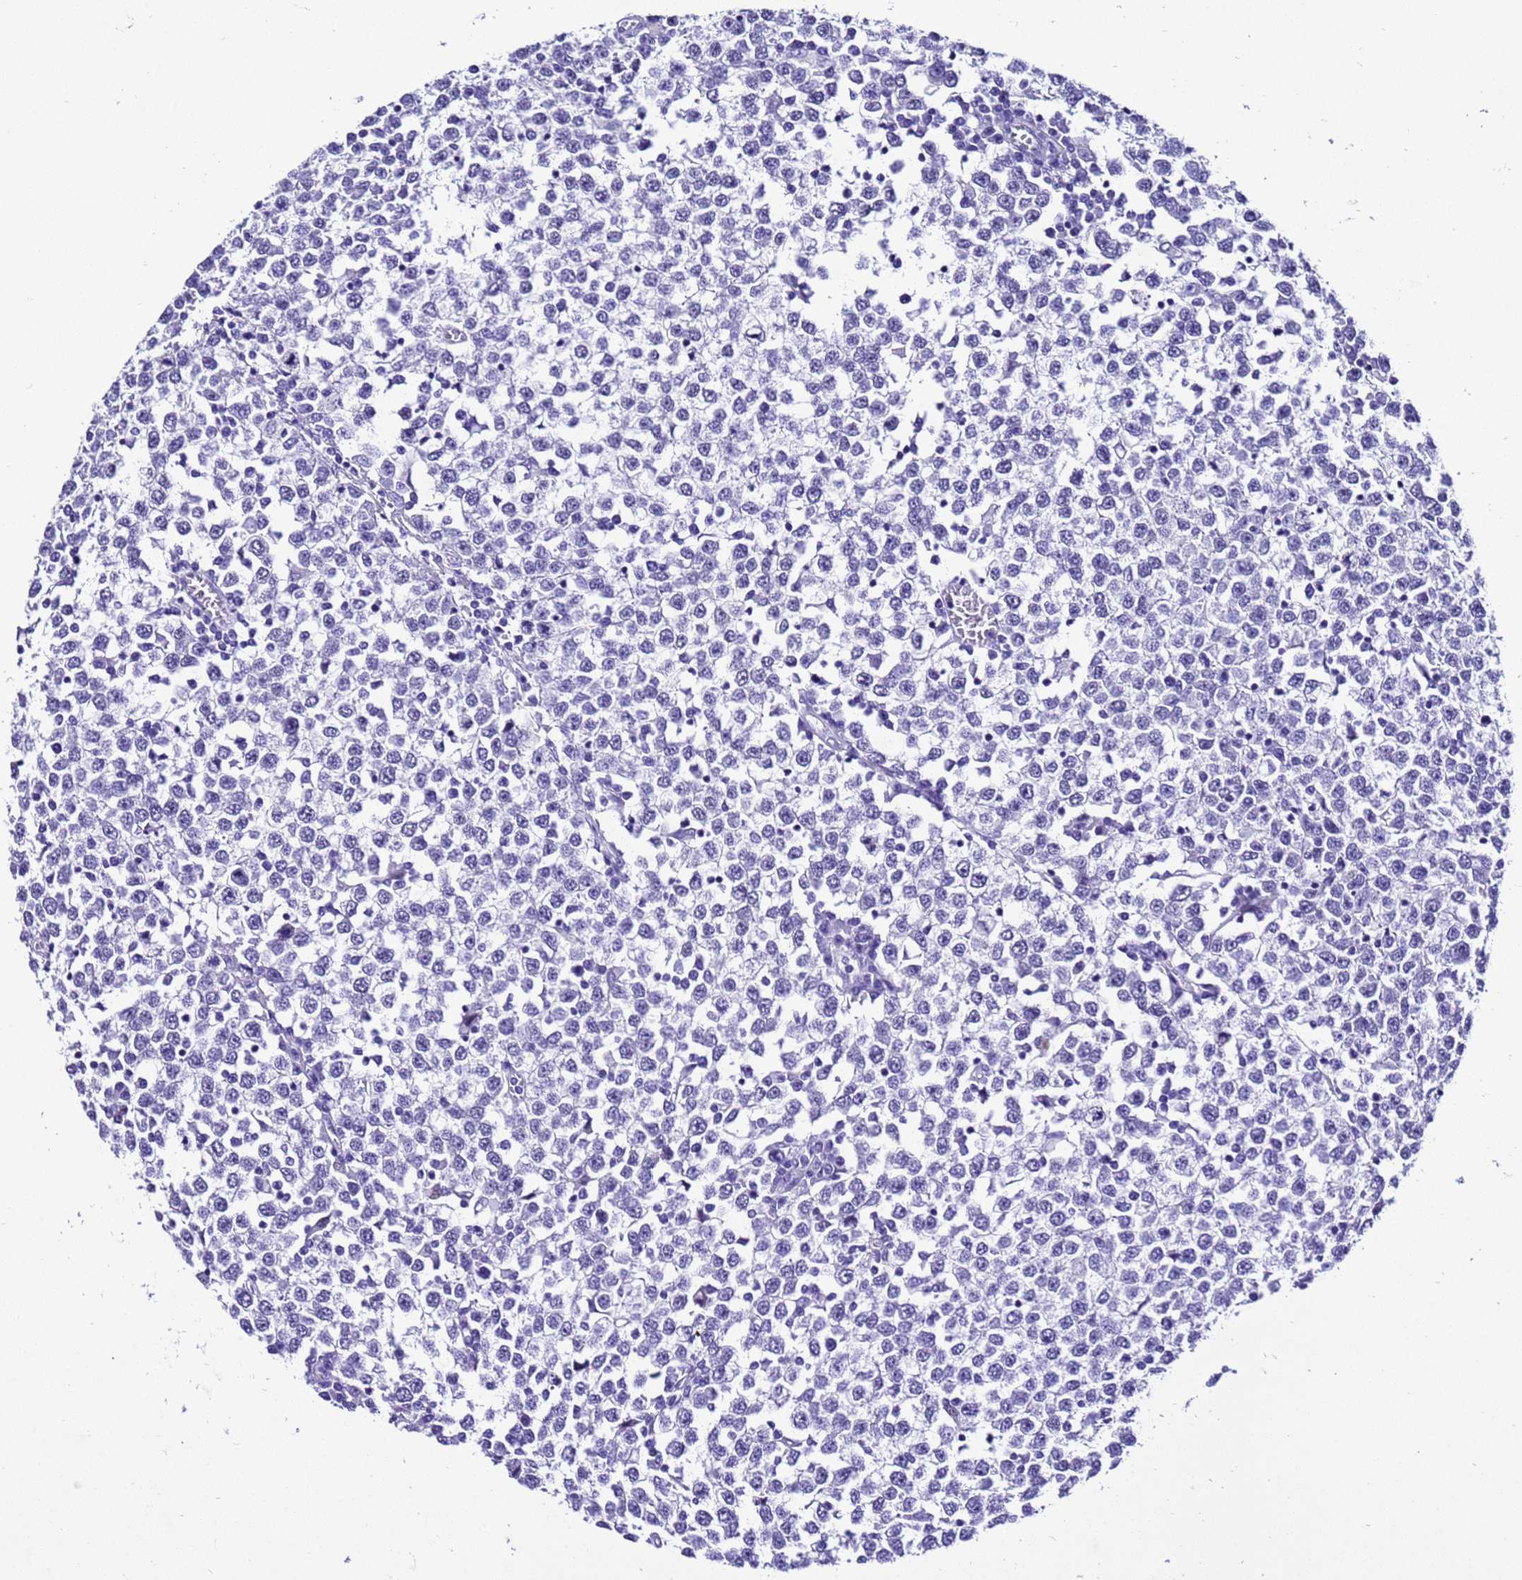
{"staining": {"intensity": "negative", "quantity": "none", "location": "none"}, "tissue": "testis cancer", "cell_type": "Tumor cells", "image_type": "cancer", "snomed": [{"axis": "morphology", "description": "Seminoma, NOS"}, {"axis": "topography", "description": "Testis"}], "caption": "Immunohistochemistry image of neoplastic tissue: human seminoma (testis) stained with DAB (3,3'-diaminobenzidine) exhibits no significant protein expression in tumor cells.", "gene": "ZNF417", "patient": {"sex": "male", "age": 65}}